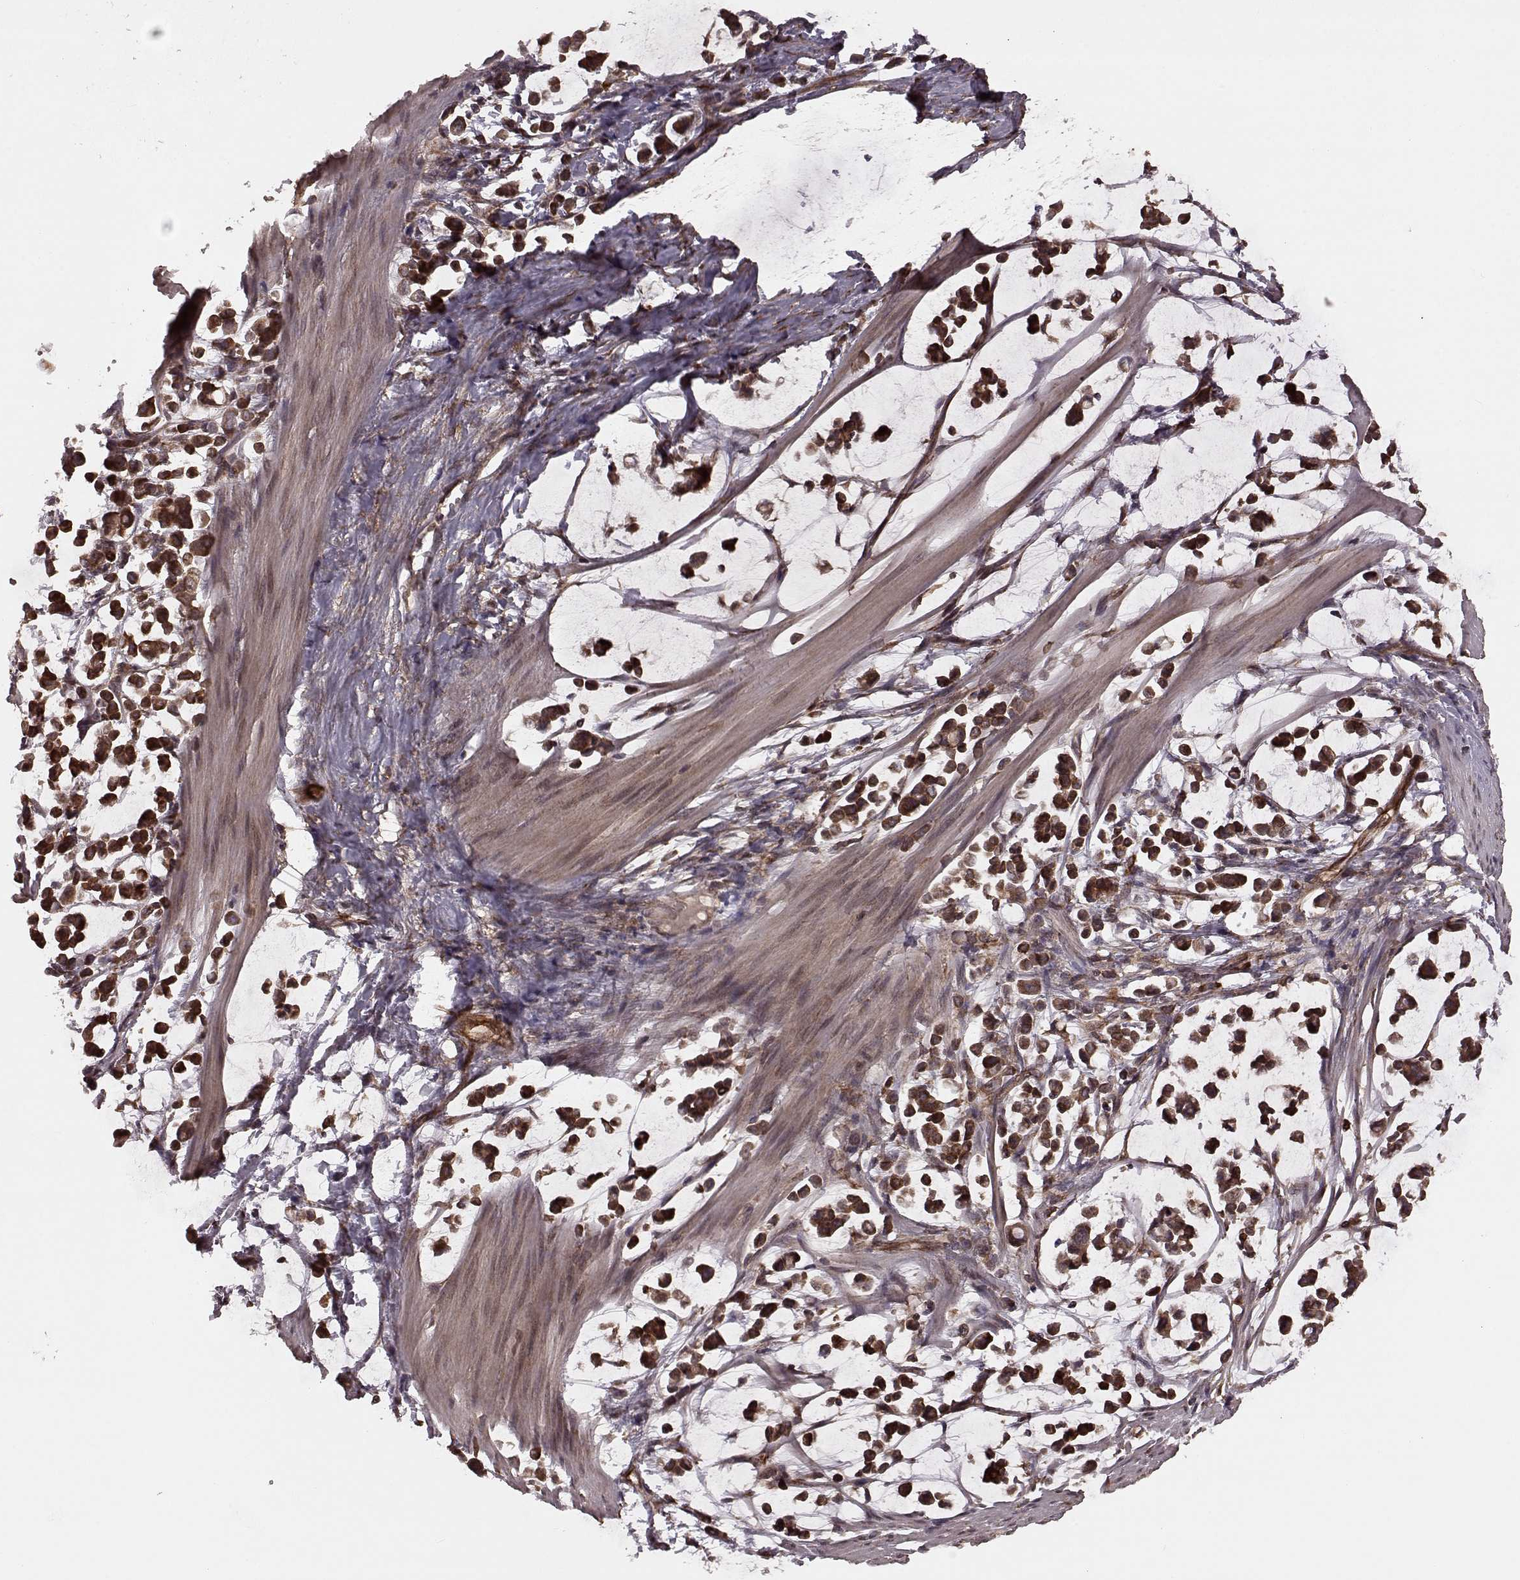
{"staining": {"intensity": "strong", "quantity": ">75%", "location": "cytoplasmic/membranous"}, "tissue": "stomach cancer", "cell_type": "Tumor cells", "image_type": "cancer", "snomed": [{"axis": "morphology", "description": "Adenocarcinoma, NOS"}, {"axis": "topography", "description": "Stomach"}], "caption": "Stomach cancer (adenocarcinoma) was stained to show a protein in brown. There is high levels of strong cytoplasmic/membranous staining in approximately >75% of tumor cells.", "gene": "AGPAT1", "patient": {"sex": "male", "age": 82}}